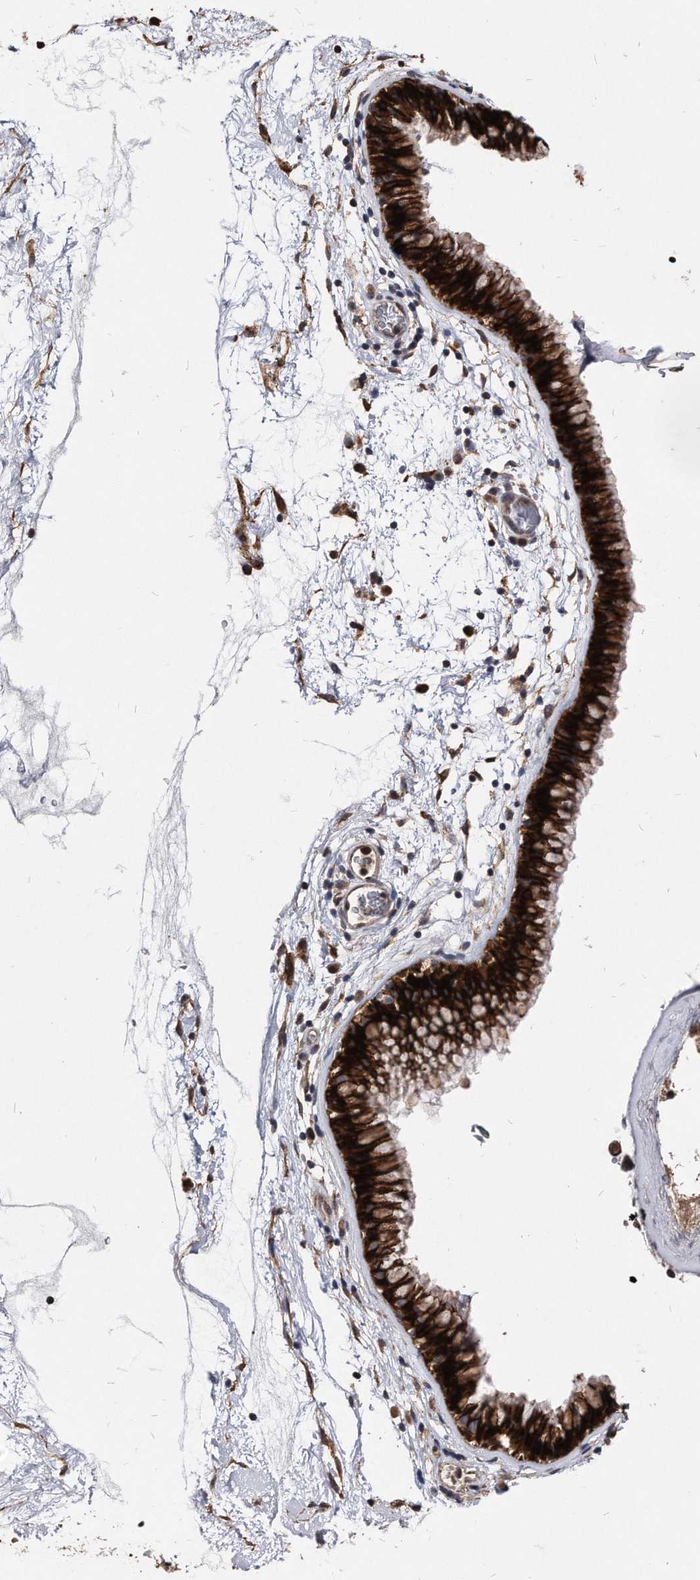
{"staining": {"intensity": "strong", "quantity": ">75%", "location": "cytoplasmic/membranous"}, "tissue": "nasopharynx", "cell_type": "Respiratory epithelial cells", "image_type": "normal", "snomed": [{"axis": "morphology", "description": "Normal tissue, NOS"}, {"axis": "morphology", "description": "Inflammation, NOS"}, {"axis": "topography", "description": "Nasopharynx"}], "caption": "Immunohistochemical staining of benign nasopharynx shows high levels of strong cytoplasmic/membranous staining in about >75% of respiratory epithelial cells.", "gene": "IL20RA", "patient": {"sex": "male", "age": 48}}